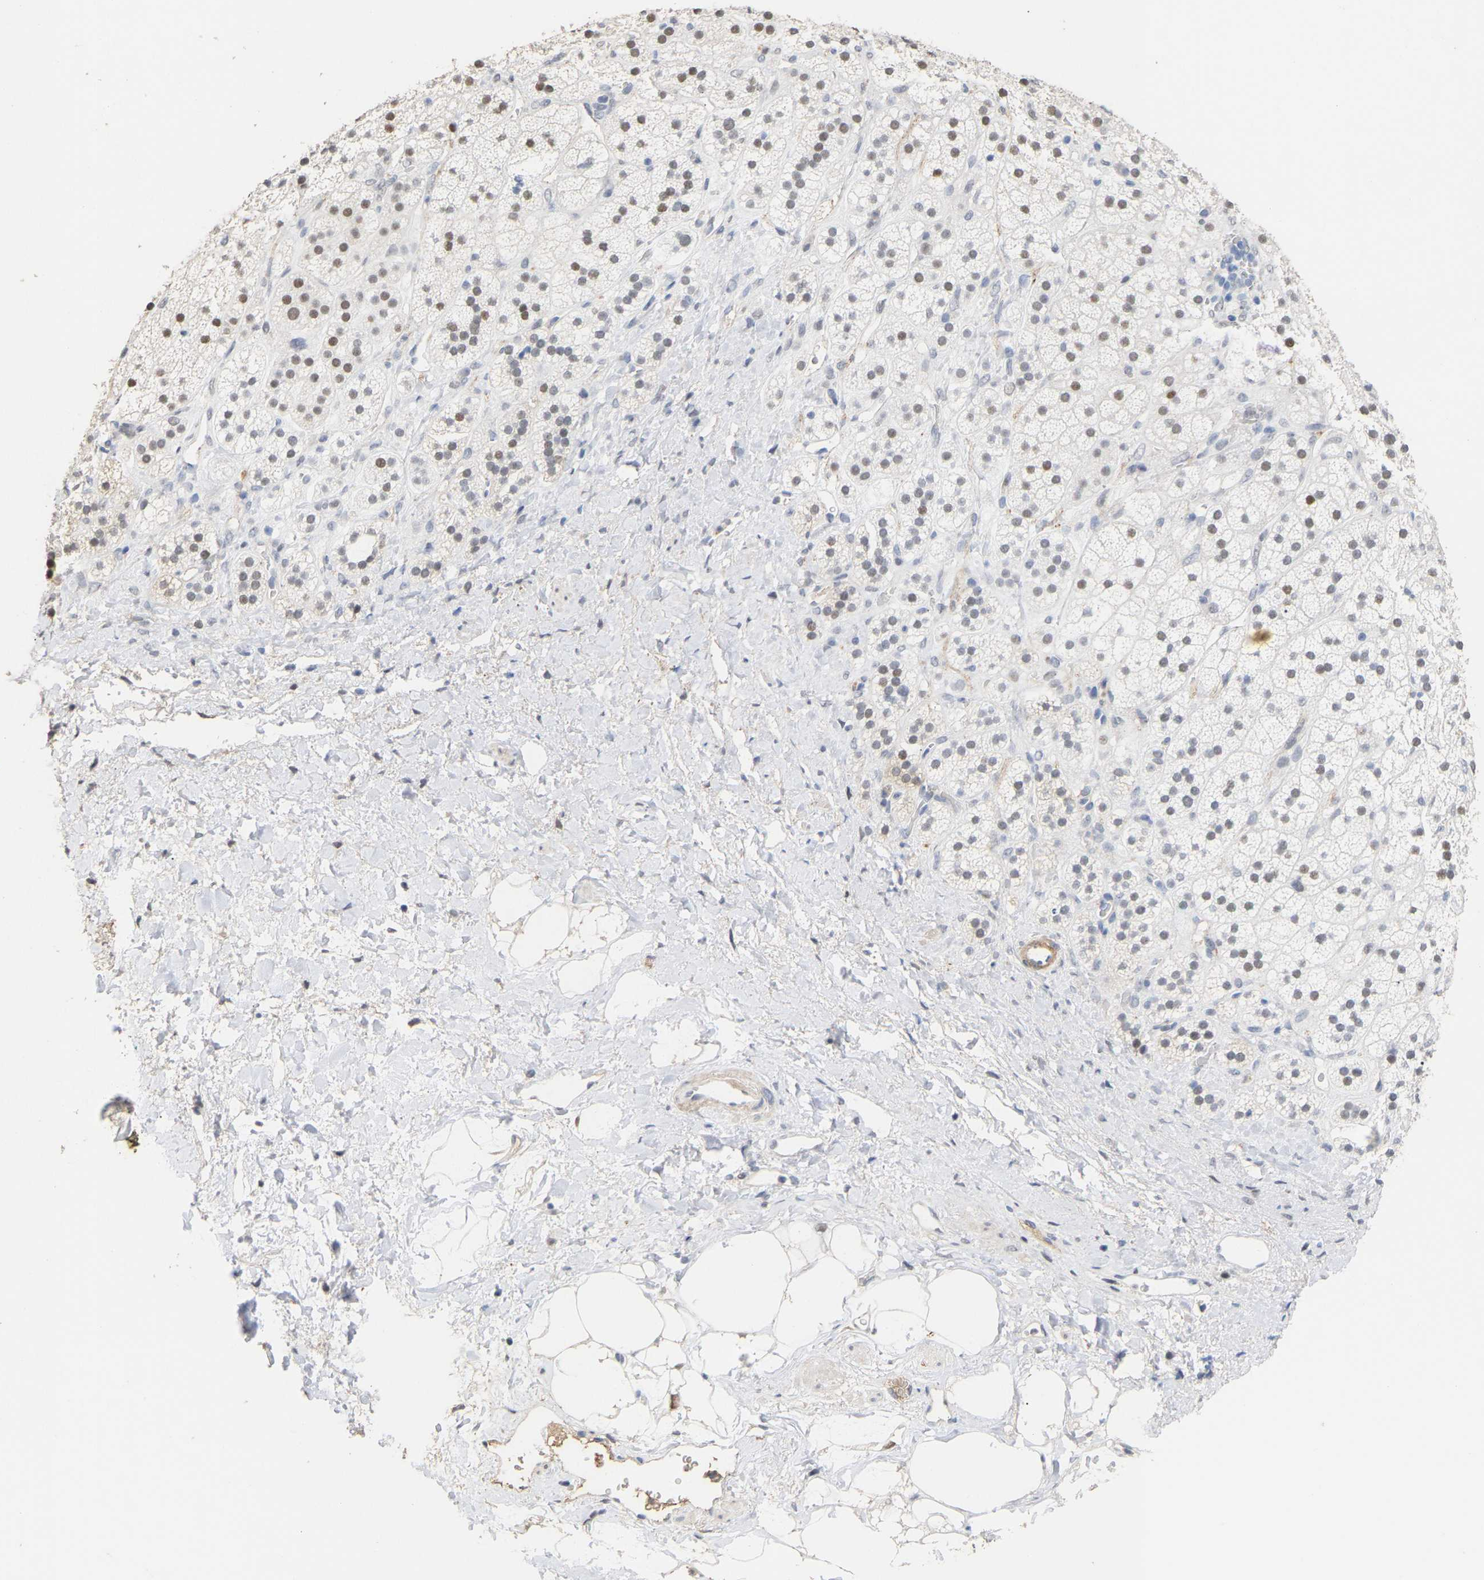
{"staining": {"intensity": "moderate", "quantity": "<25%", "location": "nuclear"}, "tissue": "adrenal gland", "cell_type": "Glandular cells", "image_type": "normal", "snomed": [{"axis": "morphology", "description": "Normal tissue, NOS"}, {"axis": "topography", "description": "Adrenal gland"}], "caption": "Human adrenal gland stained with a brown dye shows moderate nuclear positive positivity in about <25% of glandular cells.", "gene": "AMPH", "patient": {"sex": "male", "age": 56}}